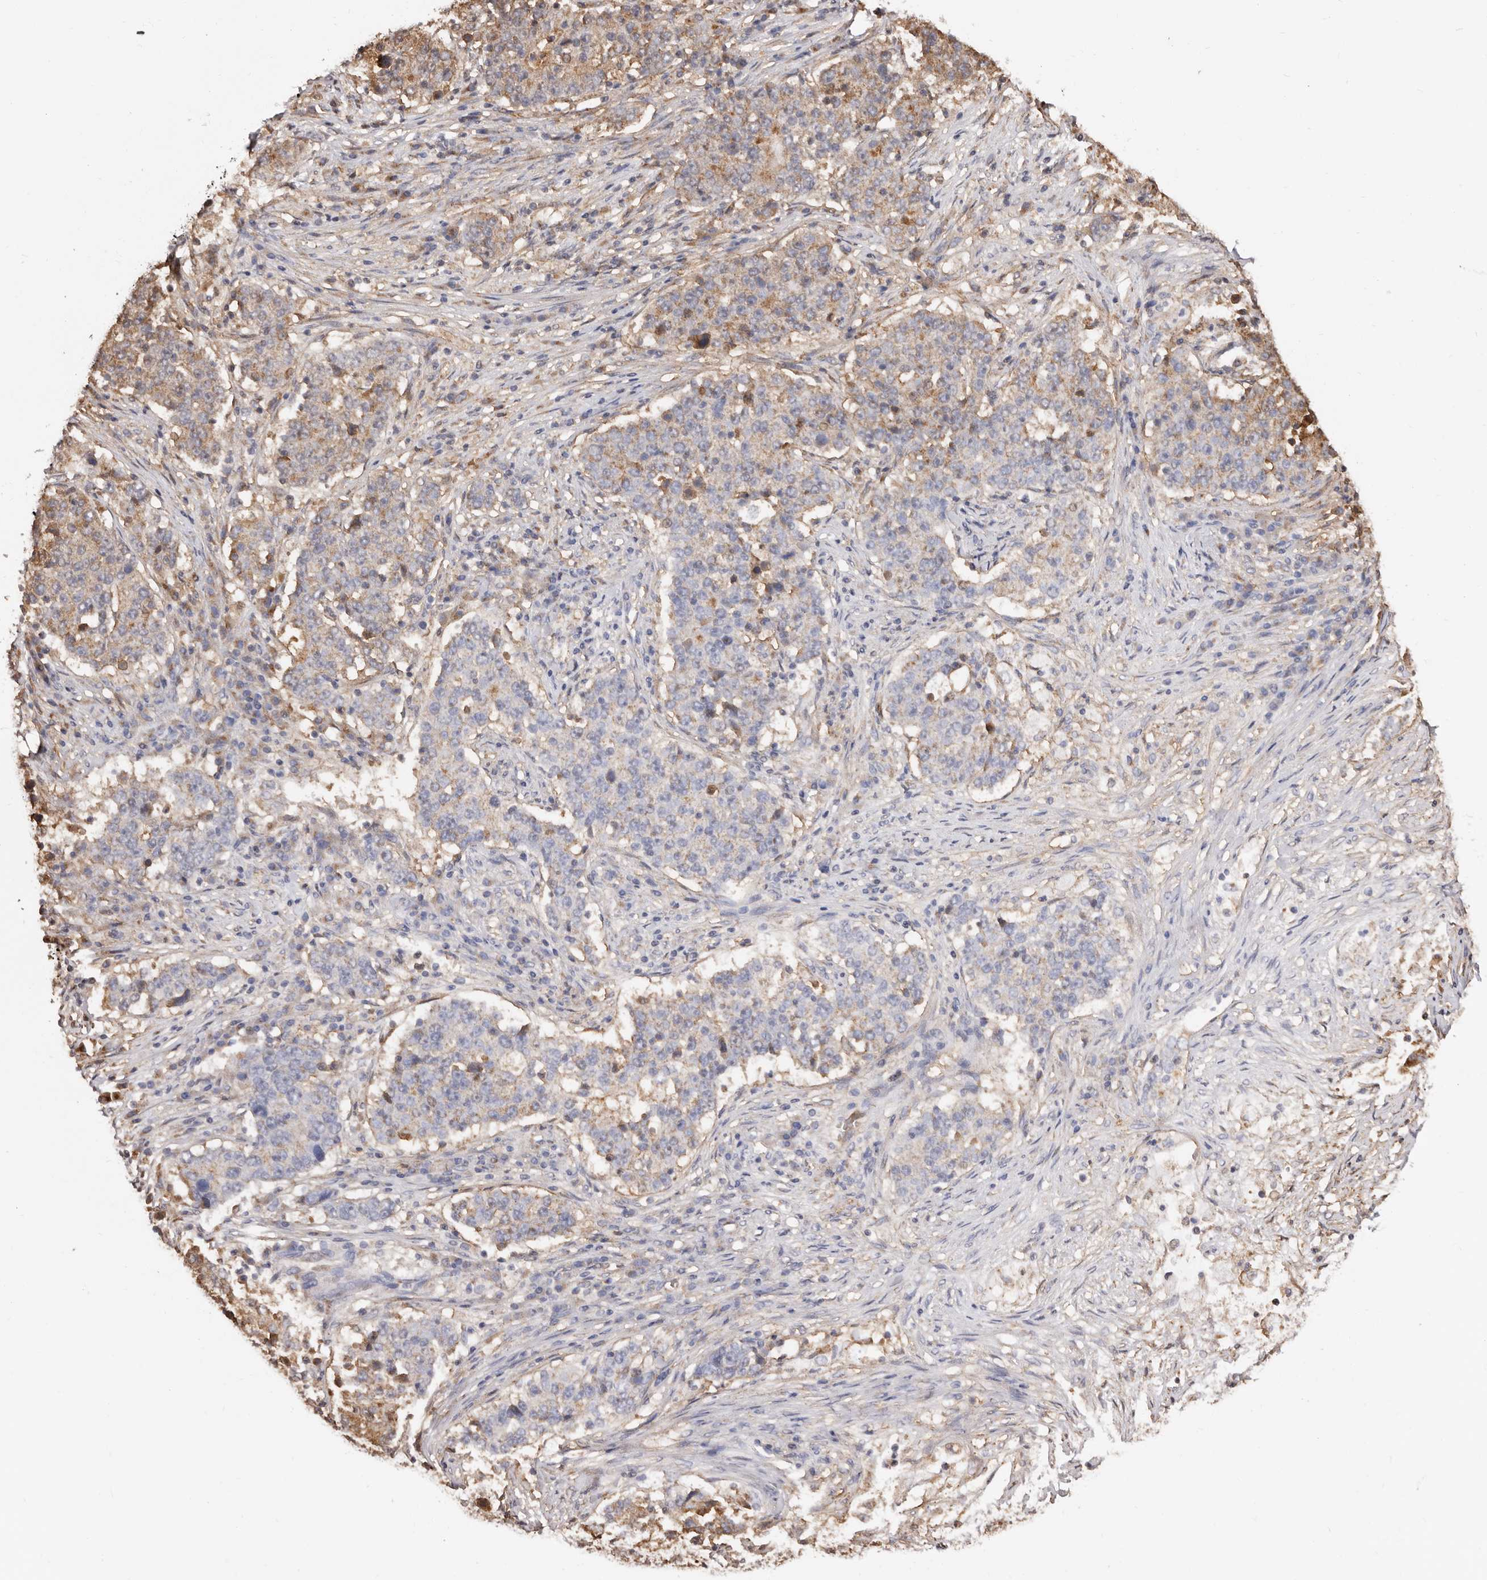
{"staining": {"intensity": "strong", "quantity": "25%-75%", "location": "cytoplasmic/membranous"}, "tissue": "stomach cancer", "cell_type": "Tumor cells", "image_type": "cancer", "snomed": [{"axis": "morphology", "description": "Adenocarcinoma, NOS"}, {"axis": "topography", "description": "Stomach"}], "caption": "Adenocarcinoma (stomach) stained with immunohistochemistry (IHC) displays strong cytoplasmic/membranous expression in approximately 25%-75% of tumor cells.", "gene": "GPR27", "patient": {"sex": "male", "age": 59}}